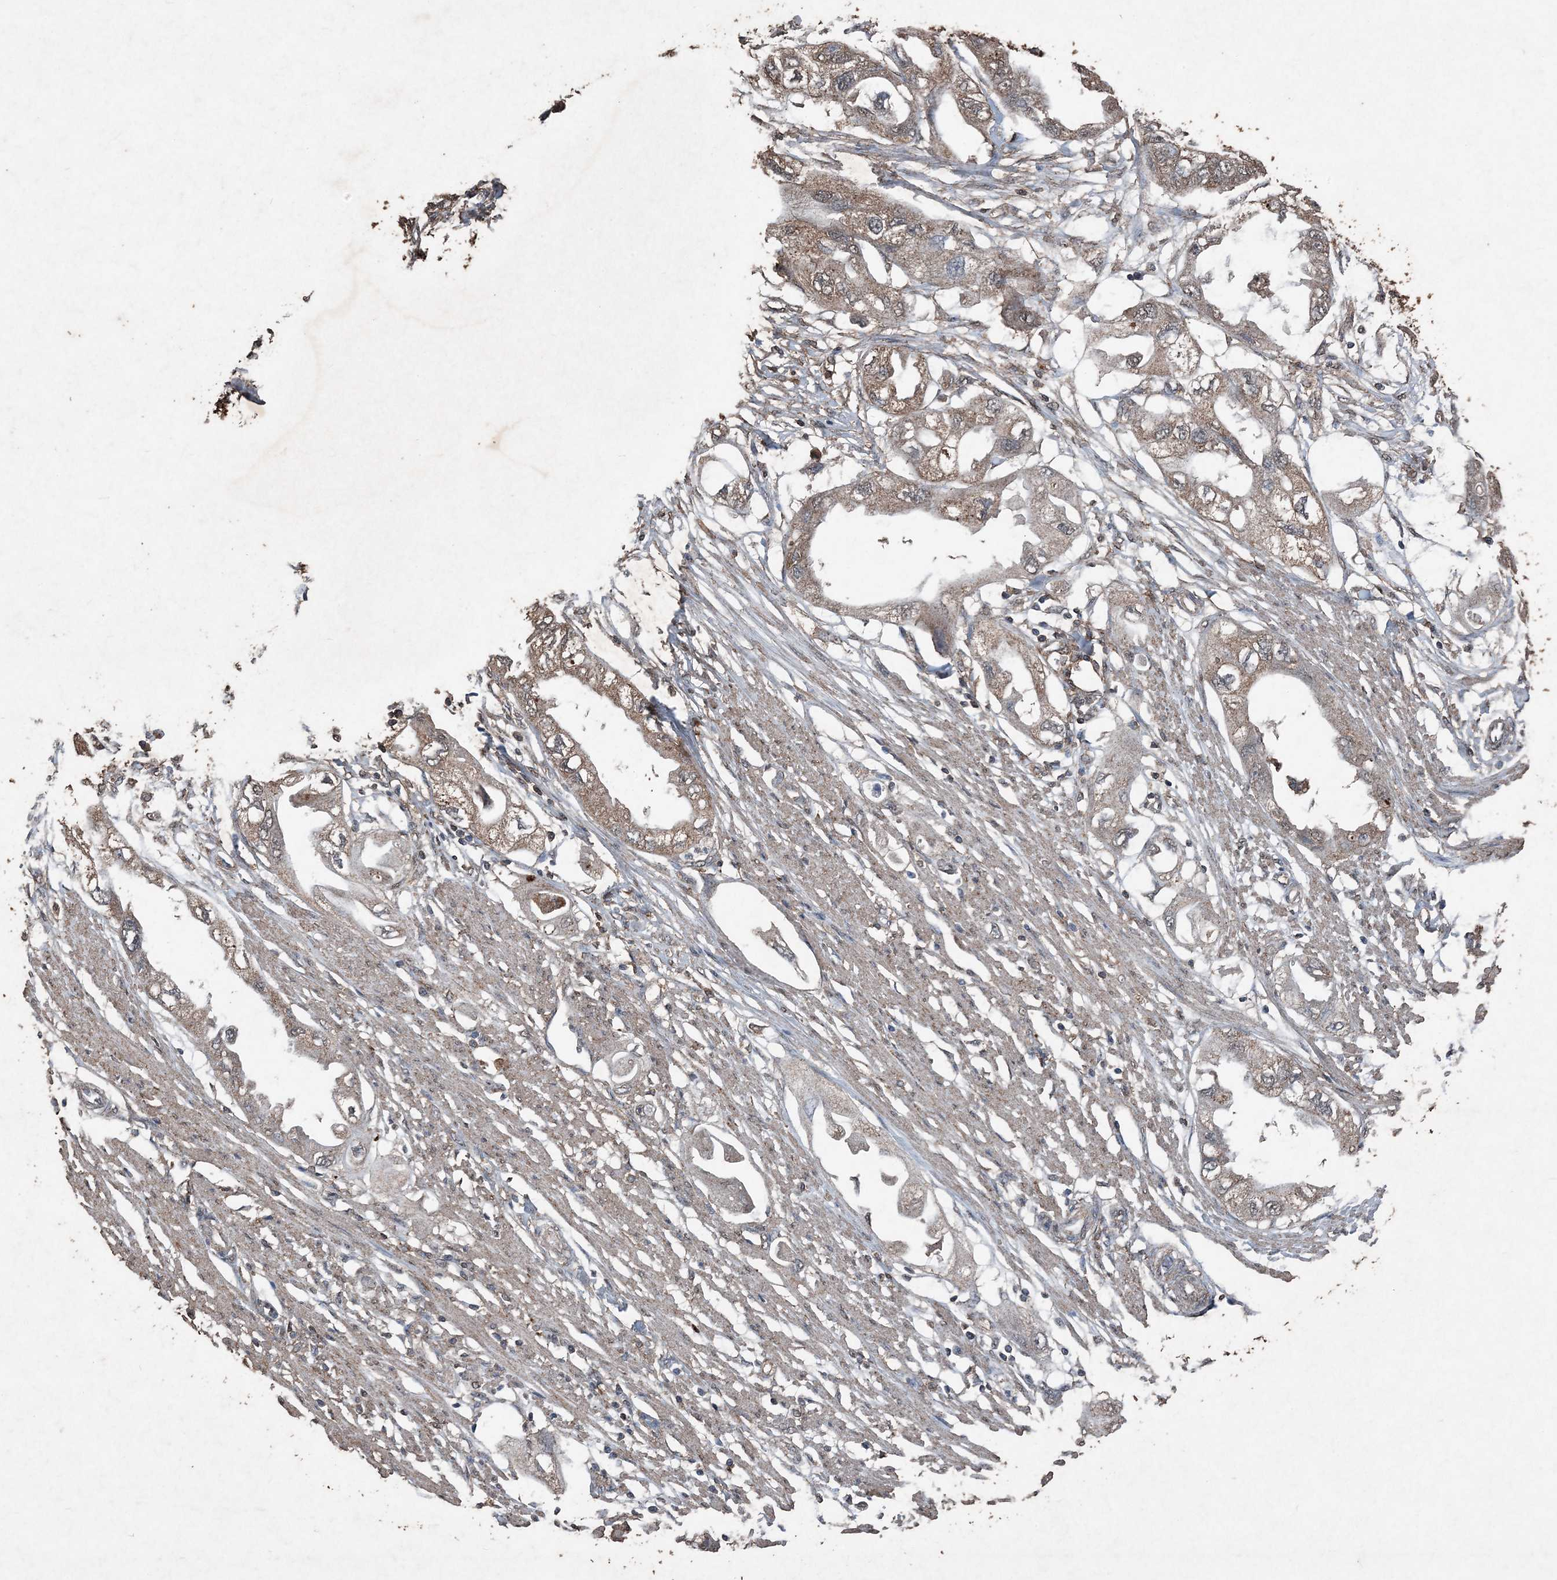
{"staining": {"intensity": "moderate", "quantity": ">75%", "location": "cytoplasmic/membranous"}, "tissue": "endometrial cancer", "cell_type": "Tumor cells", "image_type": "cancer", "snomed": [{"axis": "morphology", "description": "Adenocarcinoma, NOS"}, {"axis": "topography", "description": "Endometrium"}], "caption": "Immunohistochemistry (IHC) (DAB (3,3'-diaminobenzidine)) staining of human endometrial adenocarcinoma reveals moderate cytoplasmic/membranous protein expression in about >75% of tumor cells.", "gene": "FCN3", "patient": {"sex": "female", "age": 67}}